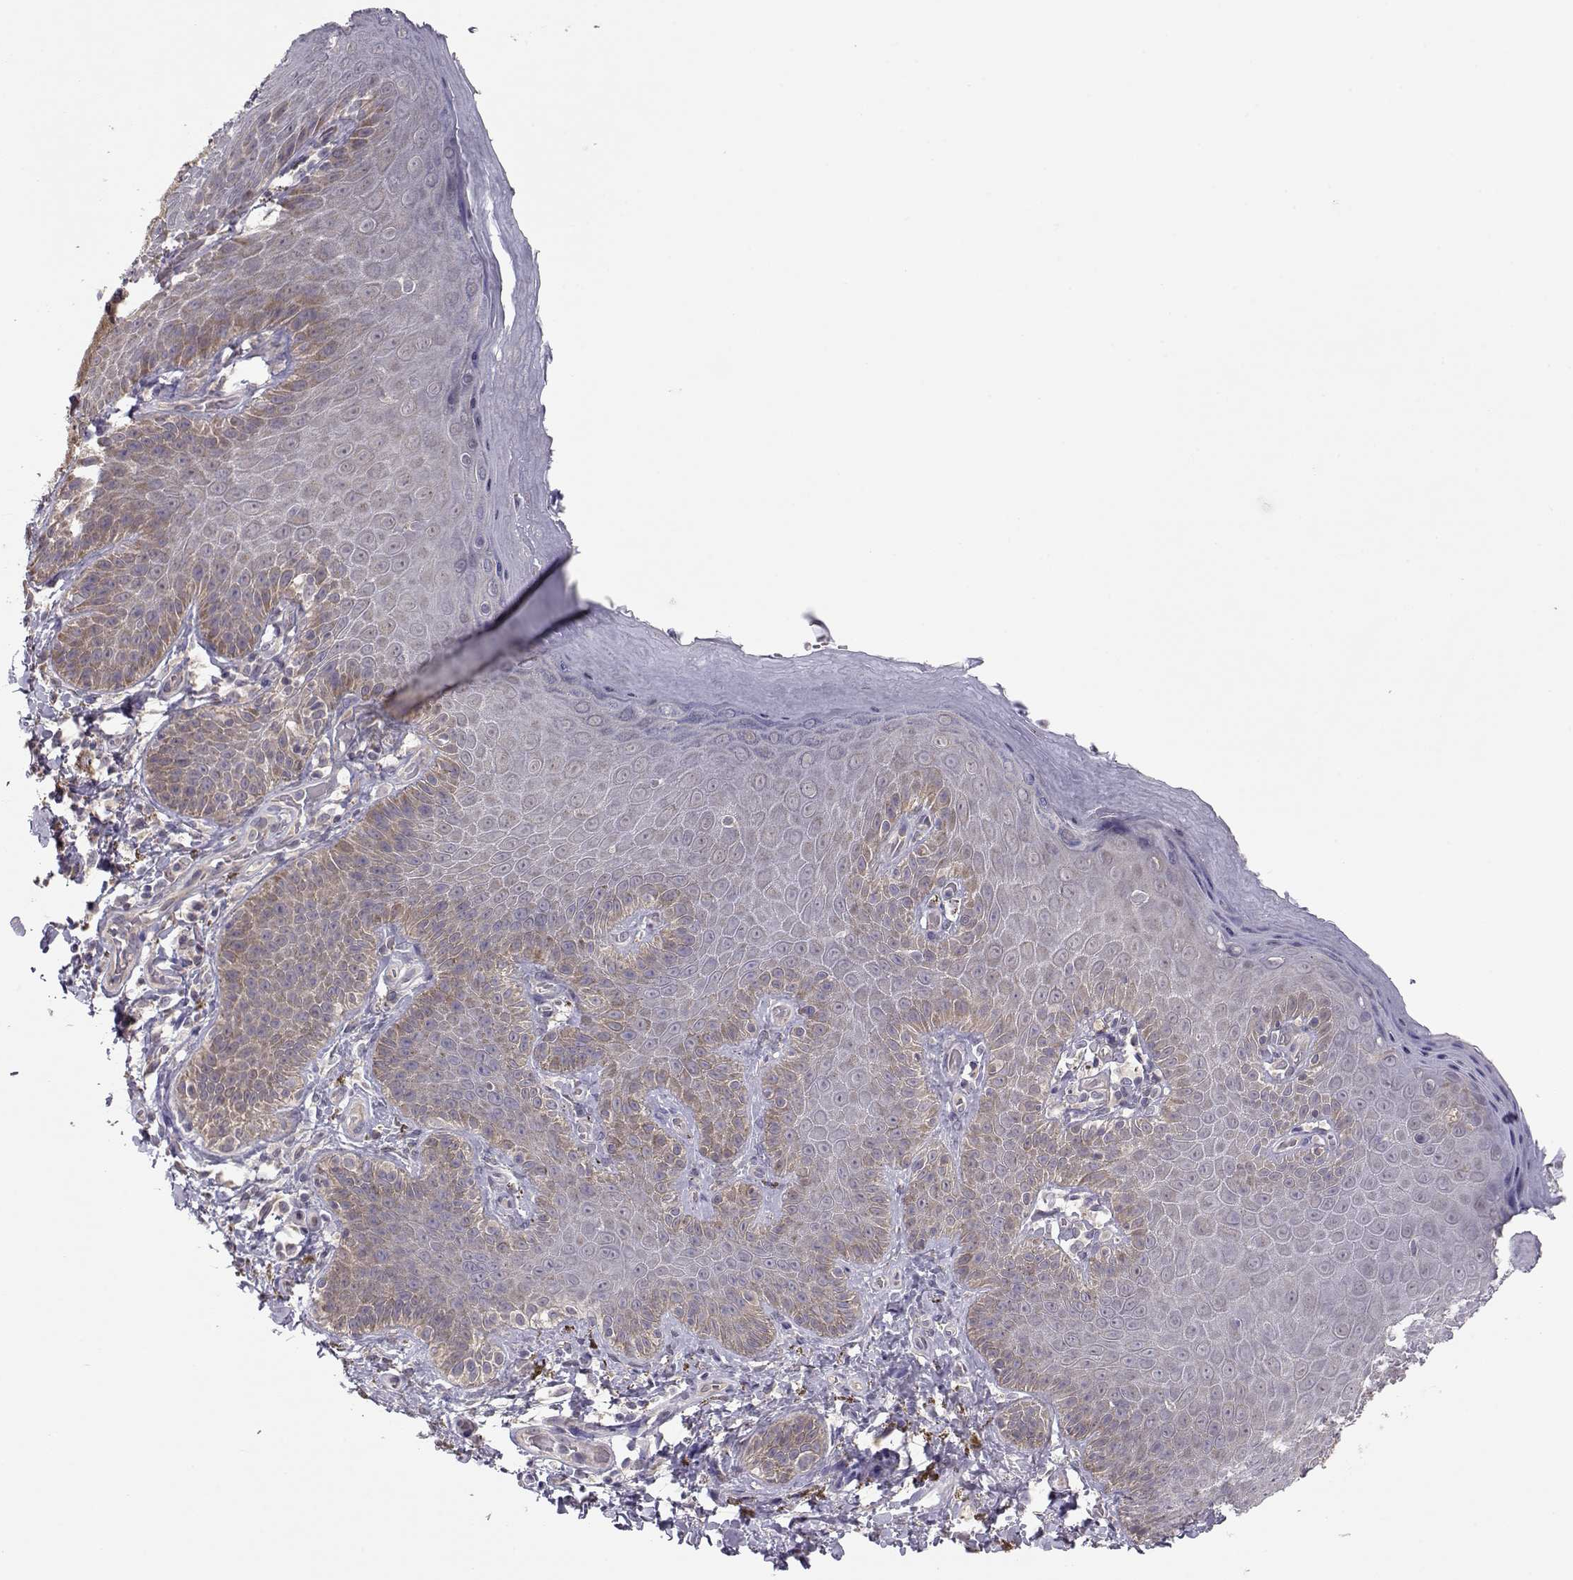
{"staining": {"intensity": "weak", "quantity": "<25%", "location": "cytoplasmic/membranous"}, "tissue": "skin", "cell_type": "Epidermal cells", "image_type": "normal", "snomed": [{"axis": "morphology", "description": "Normal tissue, NOS"}, {"axis": "topography", "description": "Anal"}], "caption": "Immunohistochemistry (IHC) of unremarkable skin shows no positivity in epidermal cells.", "gene": "NCAM2", "patient": {"sex": "male", "age": 53}}